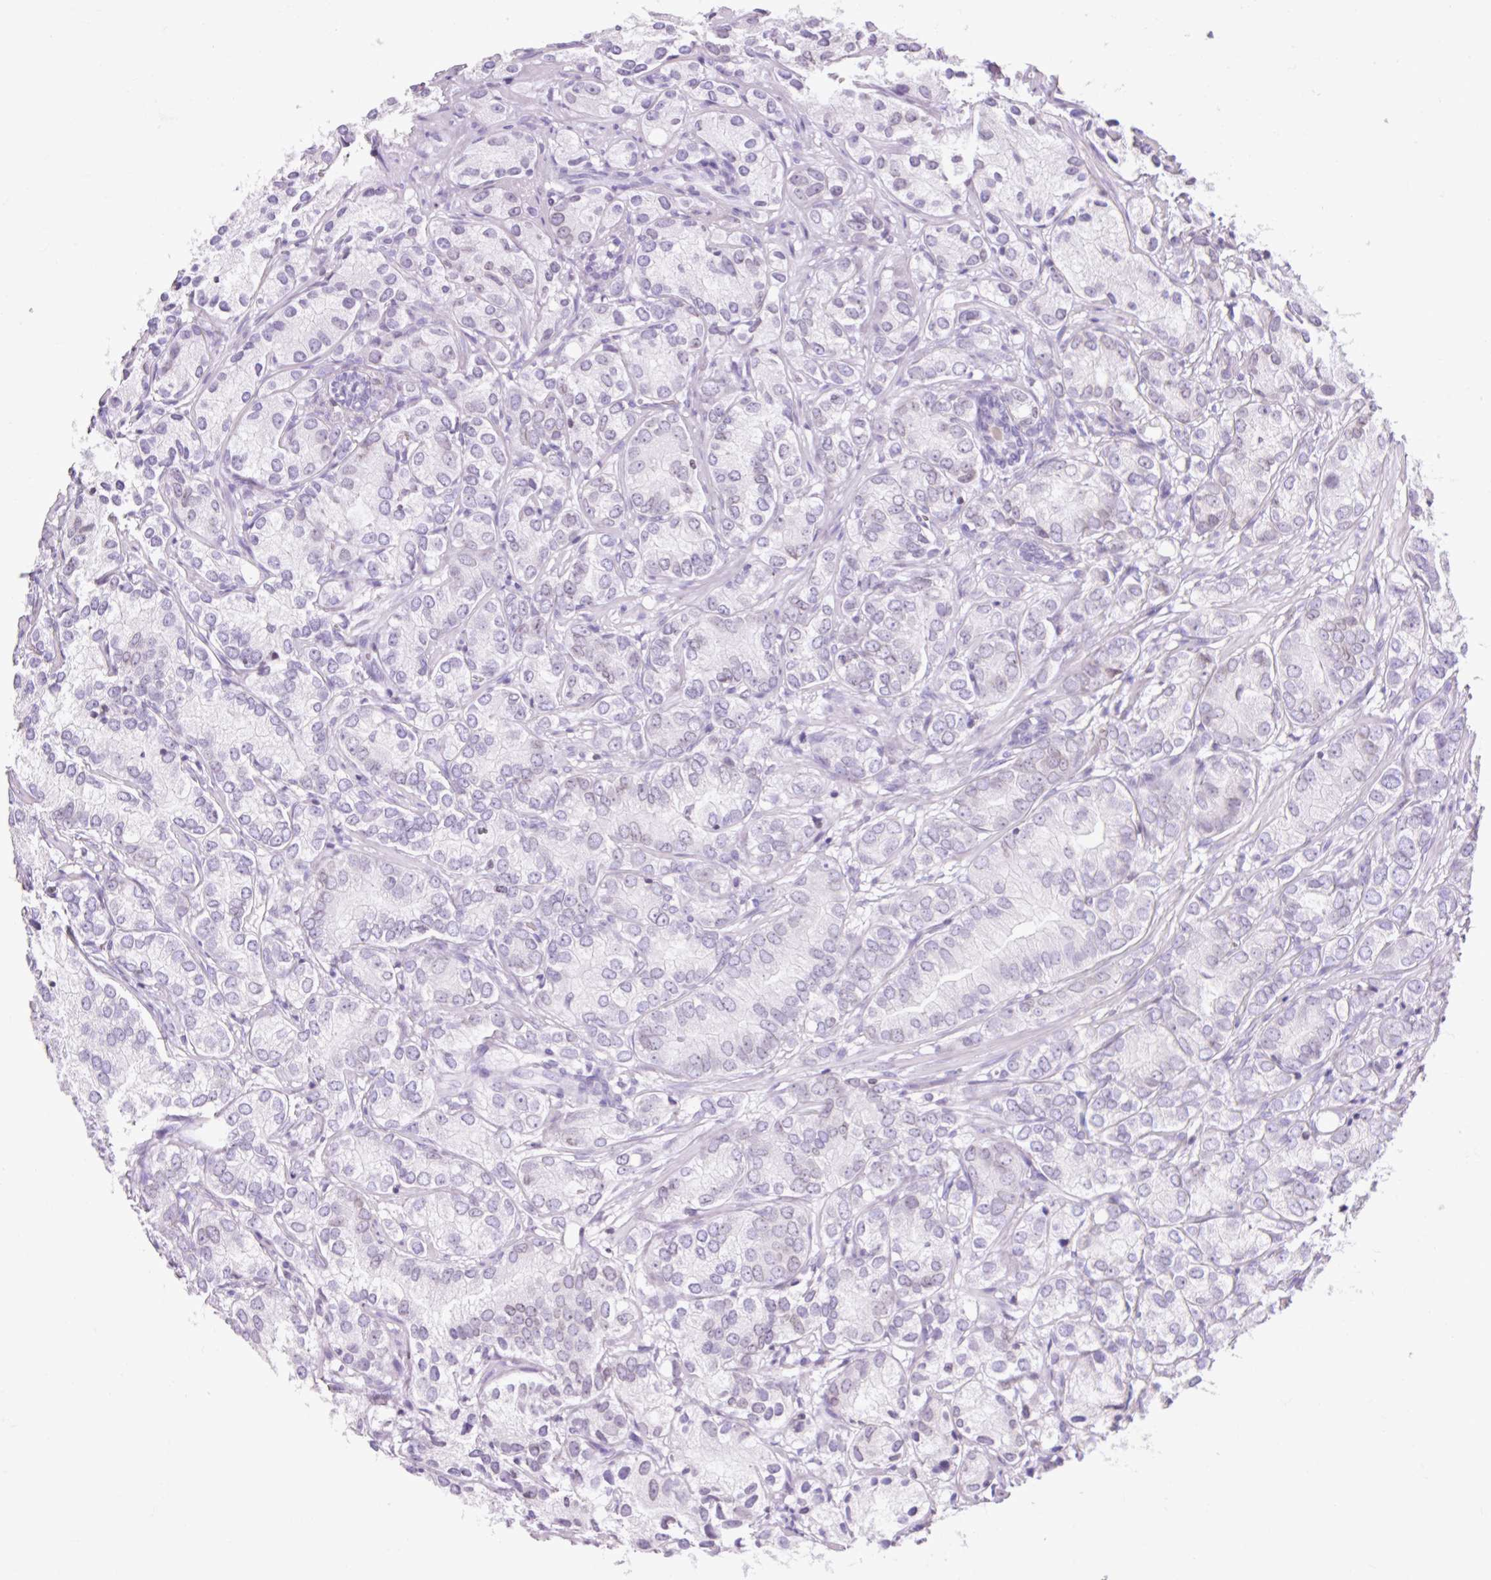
{"staining": {"intensity": "negative", "quantity": "none", "location": "none"}, "tissue": "prostate cancer", "cell_type": "Tumor cells", "image_type": "cancer", "snomed": [{"axis": "morphology", "description": "Adenocarcinoma, High grade"}, {"axis": "topography", "description": "Prostate"}], "caption": "Immunohistochemical staining of prostate cancer displays no significant staining in tumor cells.", "gene": "VPREB1", "patient": {"sex": "male", "age": 82}}